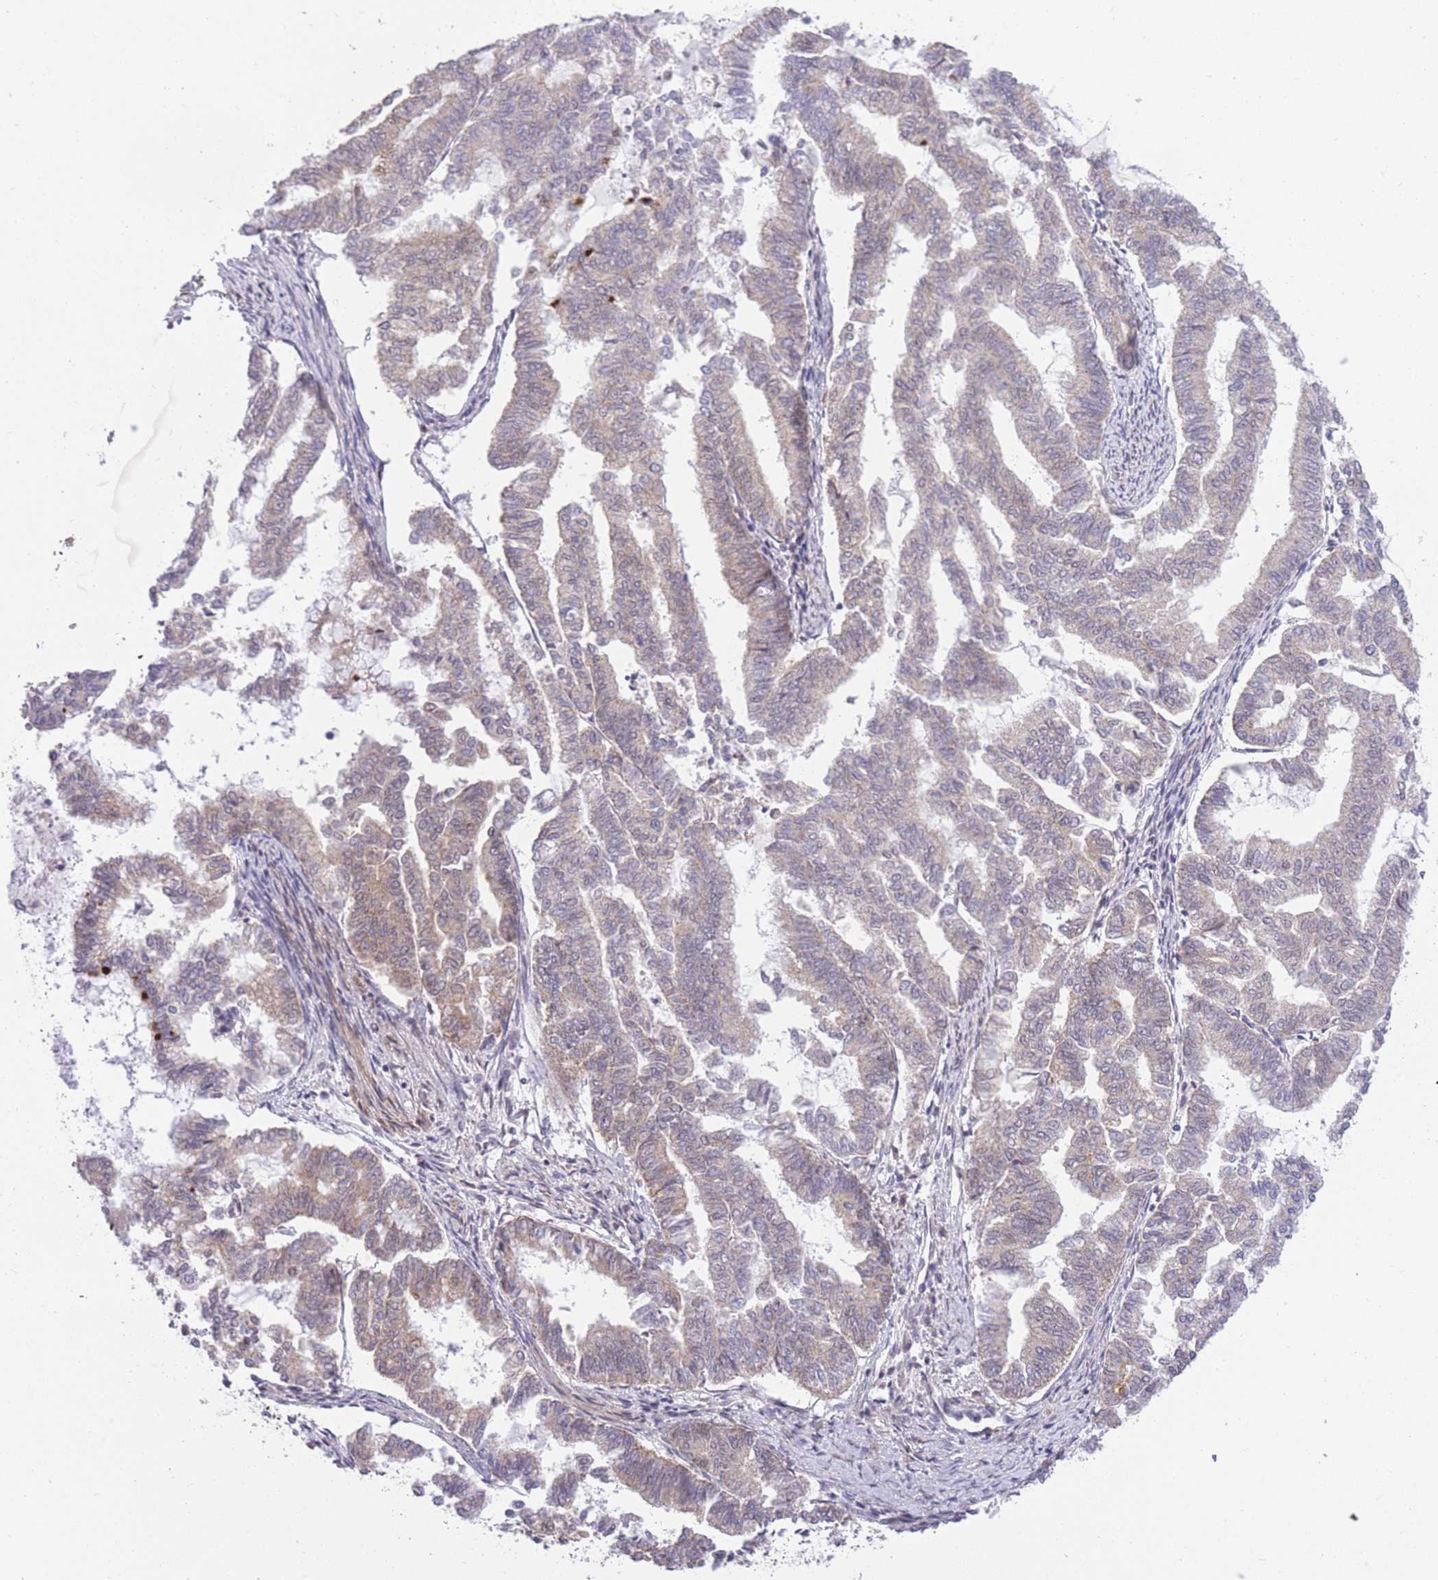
{"staining": {"intensity": "weak", "quantity": "<25%", "location": "cytoplasmic/membranous"}, "tissue": "endometrial cancer", "cell_type": "Tumor cells", "image_type": "cancer", "snomed": [{"axis": "morphology", "description": "Adenocarcinoma, NOS"}, {"axis": "topography", "description": "Endometrium"}], "caption": "Immunohistochemical staining of endometrial cancer reveals no significant expression in tumor cells.", "gene": "ELOA2", "patient": {"sex": "female", "age": 79}}